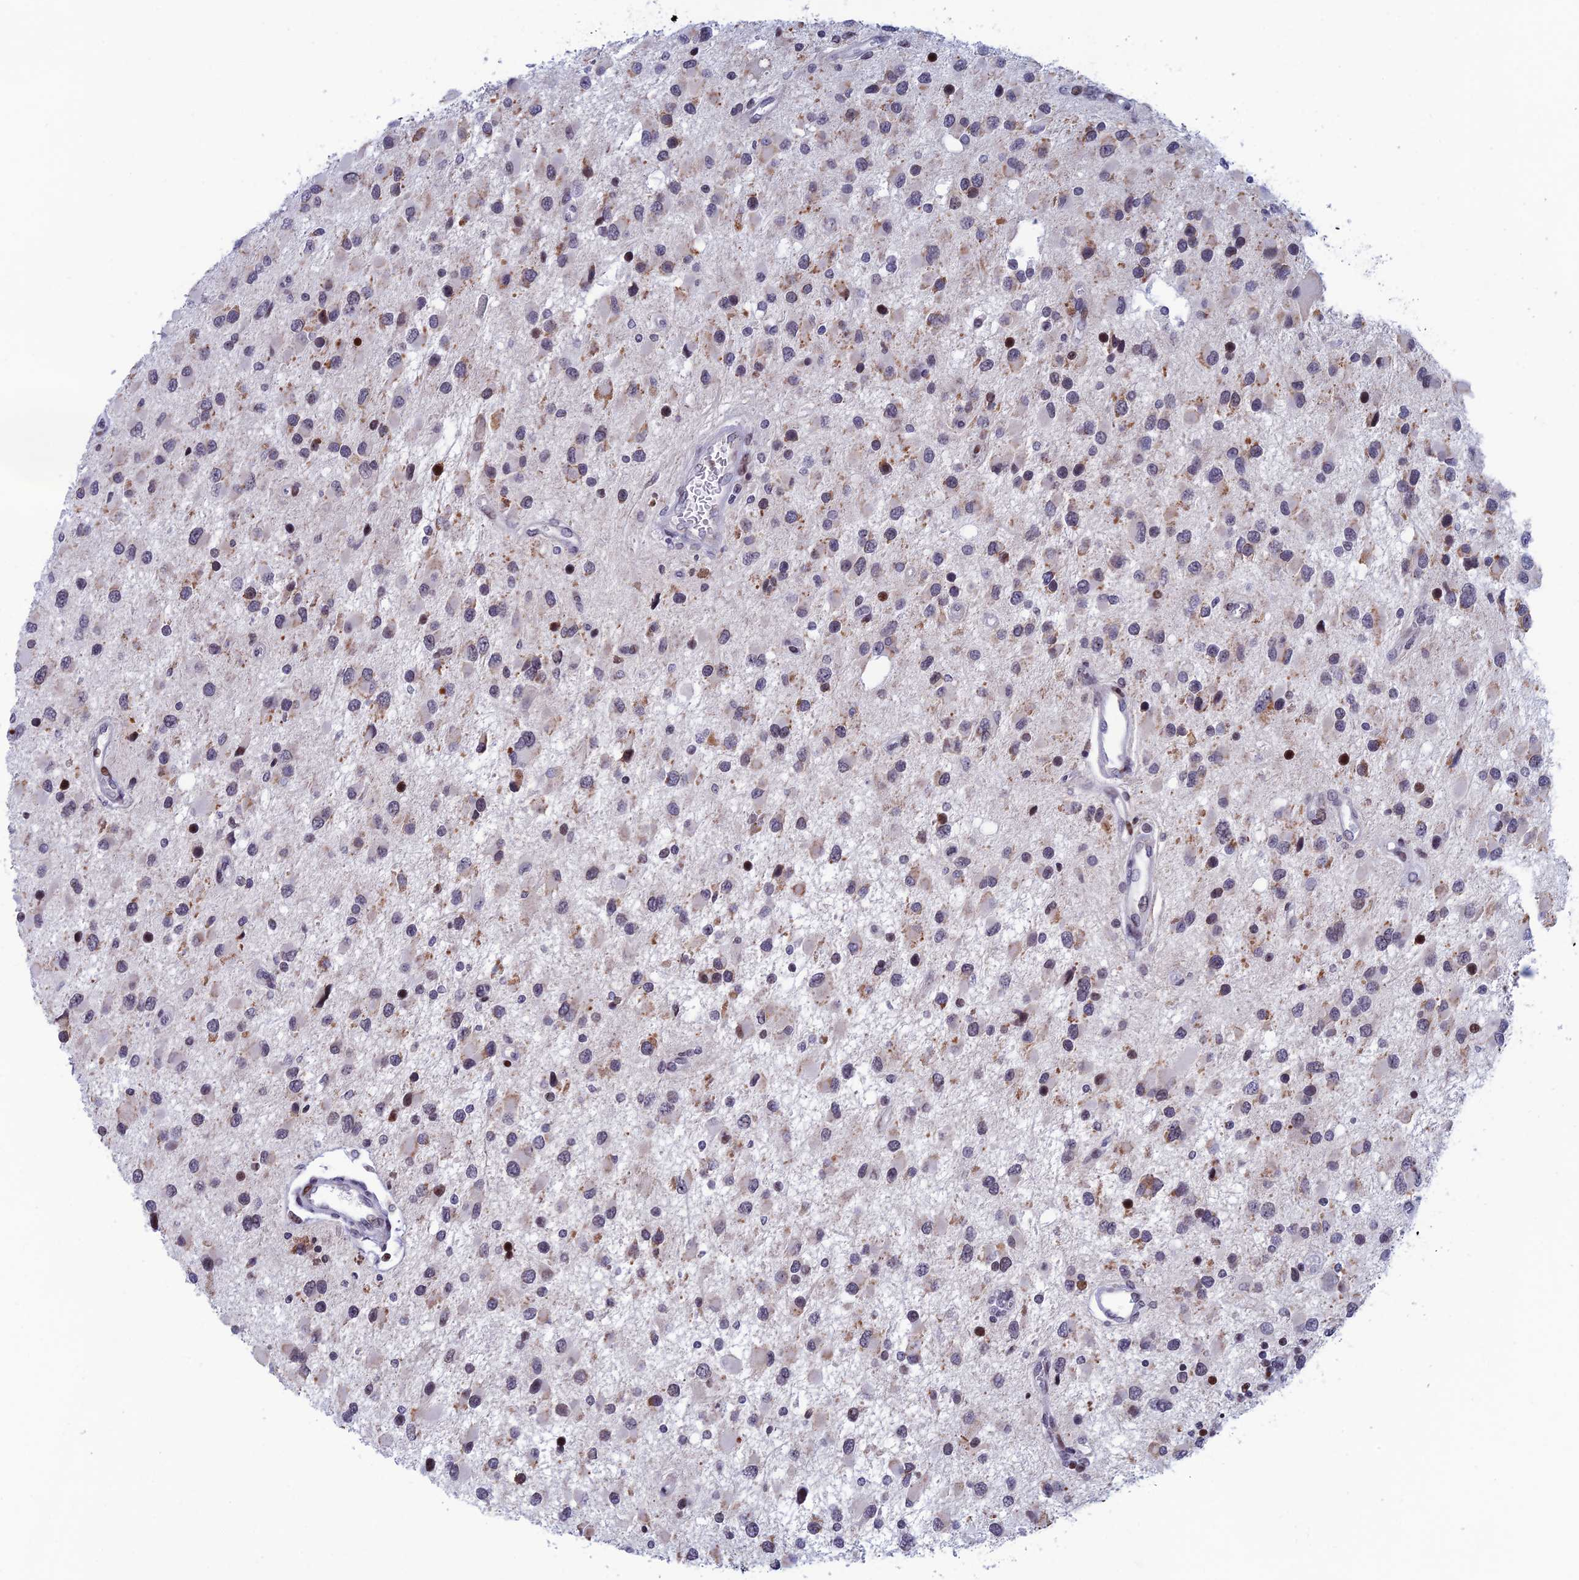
{"staining": {"intensity": "moderate", "quantity": "<25%", "location": "cytoplasmic/membranous"}, "tissue": "glioma", "cell_type": "Tumor cells", "image_type": "cancer", "snomed": [{"axis": "morphology", "description": "Glioma, malignant, High grade"}, {"axis": "topography", "description": "Brain"}], "caption": "Glioma stained with DAB immunohistochemistry (IHC) displays low levels of moderate cytoplasmic/membranous staining in approximately <25% of tumor cells. The staining is performed using DAB brown chromogen to label protein expression. The nuclei are counter-stained blue using hematoxylin.", "gene": "AFF3", "patient": {"sex": "male", "age": 53}}